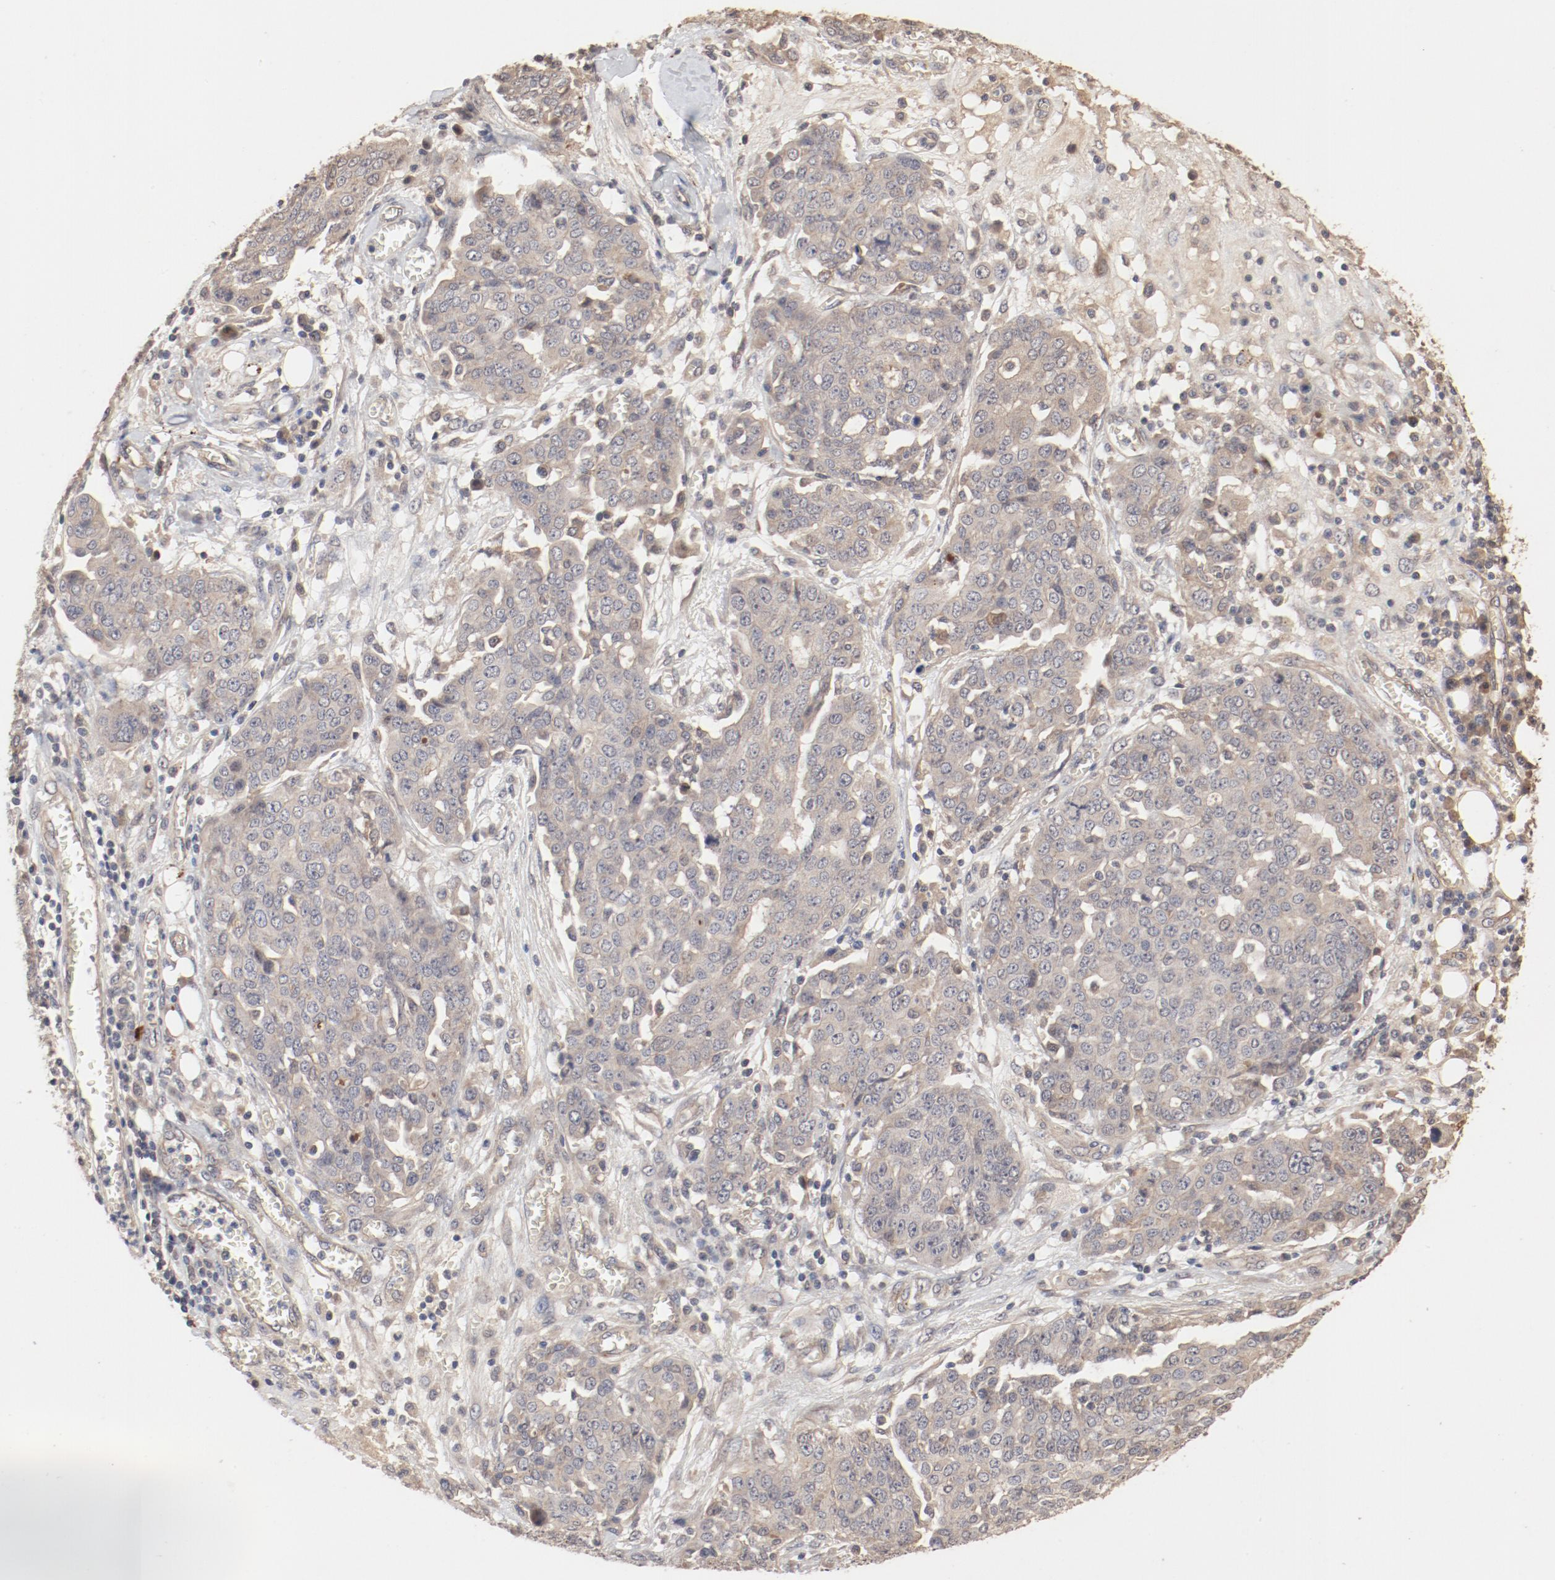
{"staining": {"intensity": "moderate", "quantity": ">75%", "location": "cytoplasmic/membranous"}, "tissue": "ovarian cancer", "cell_type": "Tumor cells", "image_type": "cancer", "snomed": [{"axis": "morphology", "description": "Cystadenocarcinoma, serous, NOS"}, {"axis": "topography", "description": "Soft tissue"}, {"axis": "topography", "description": "Ovary"}], "caption": "This histopathology image displays immunohistochemistry staining of ovarian cancer, with medium moderate cytoplasmic/membranous staining in approximately >75% of tumor cells.", "gene": "IL3RA", "patient": {"sex": "female", "age": 57}}